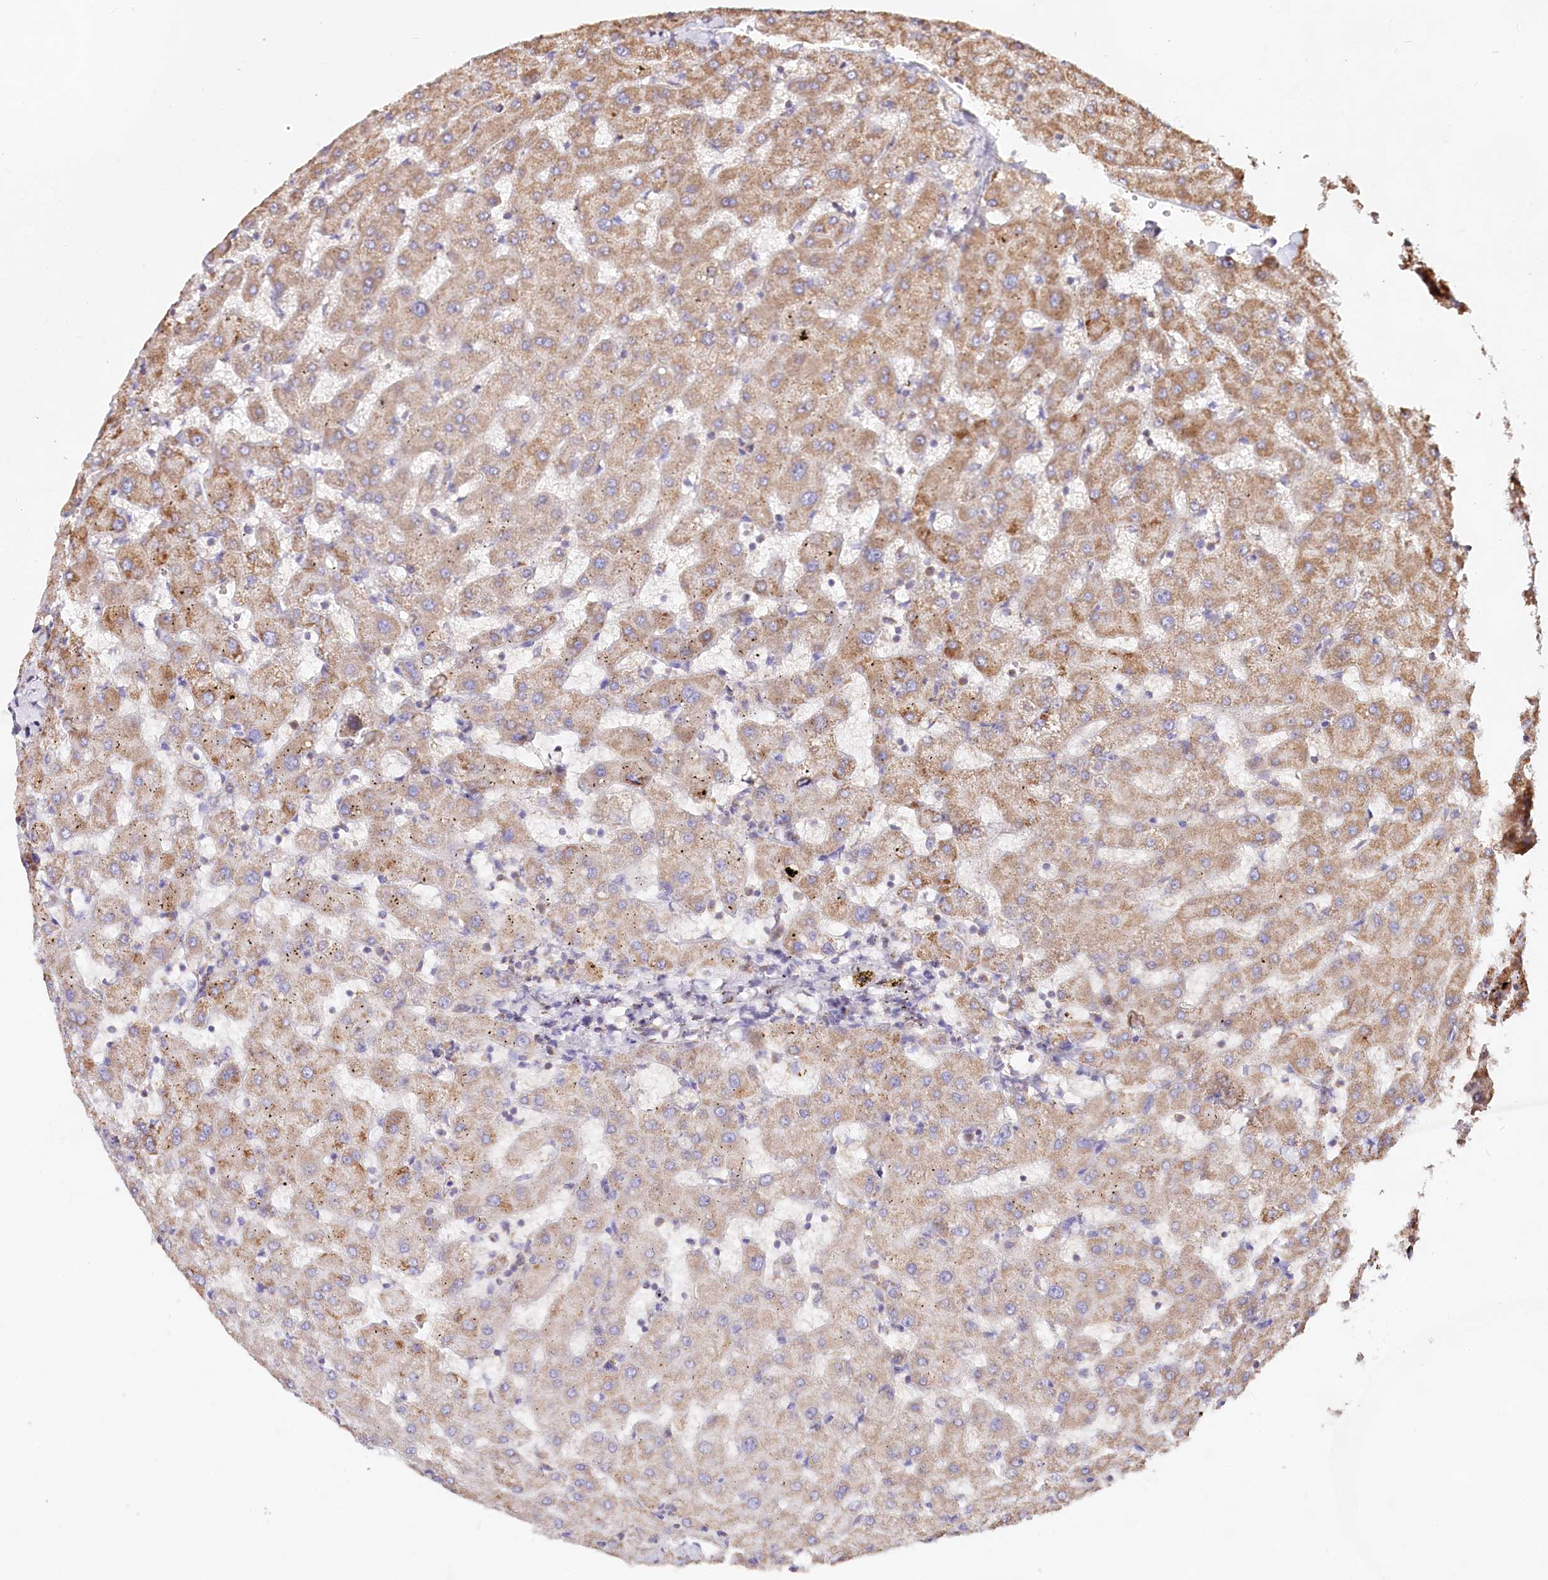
{"staining": {"intensity": "moderate", "quantity": ">75%", "location": "cytoplasmic/membranous"}, "tissue": "liver", "cell_type": "Cholangiocytes", "image_type": "normal", "snomed": [{"axis": "morphology", "description": "Normal tissue, NOS"}, {"axis": "topography", "description": "Liver"}], "caption": "Protein positivity by immunohistochemistry (IHC) reveals moderate cytoplasmic/membranous staining in approximately >75% of cholangiocytes in normal liver.", "gene": "TASOR2", "patient": {"sex": "female", "age": 63}}